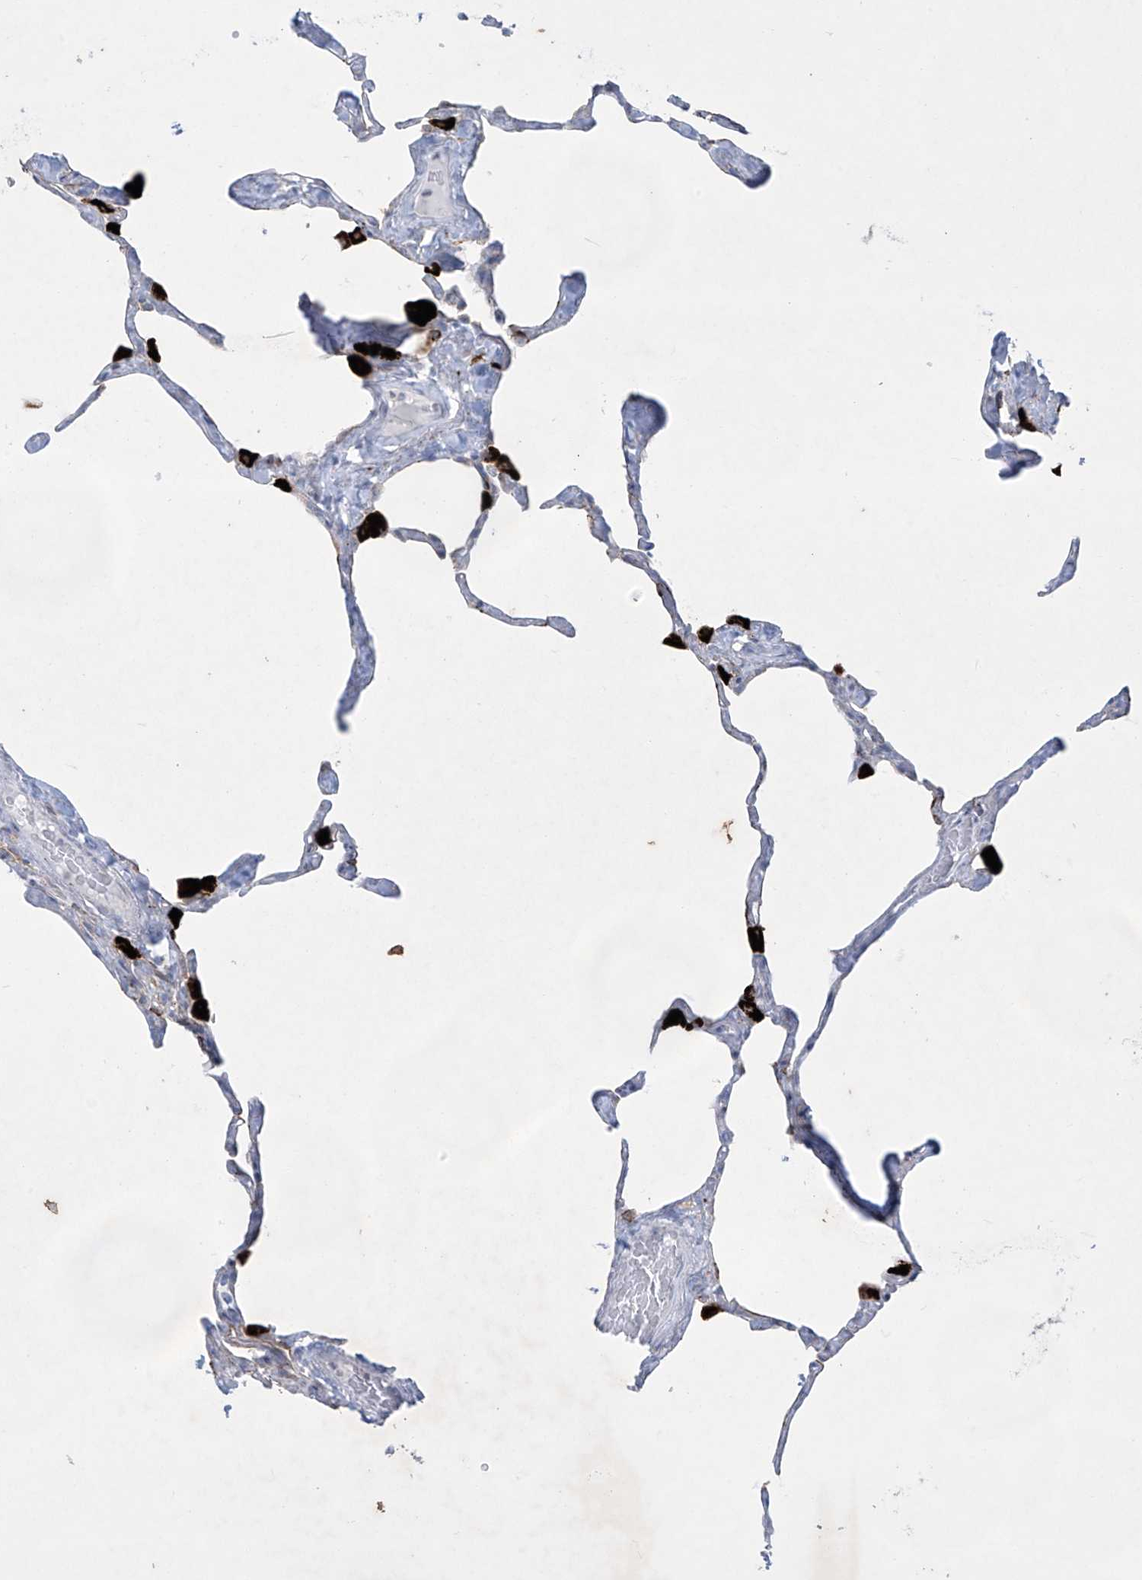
{"staining": {"intensity": "negative", "quantity": "none", "location": "none"}, "tissue": "lung", "cell_type": "Alveolar cells", "image_type": "normal", "snomed": [{"axis": "morphology", "description": "Normal tissue, NOS"}, {"axis": "topography", "description": "Lung"}], "caption": "Lung stained for a protein using immunohistochemistry exhibits no positivity alveolar cells.", "gene": "GPR137C", "patient": {"sex": "male", "age": 65}}